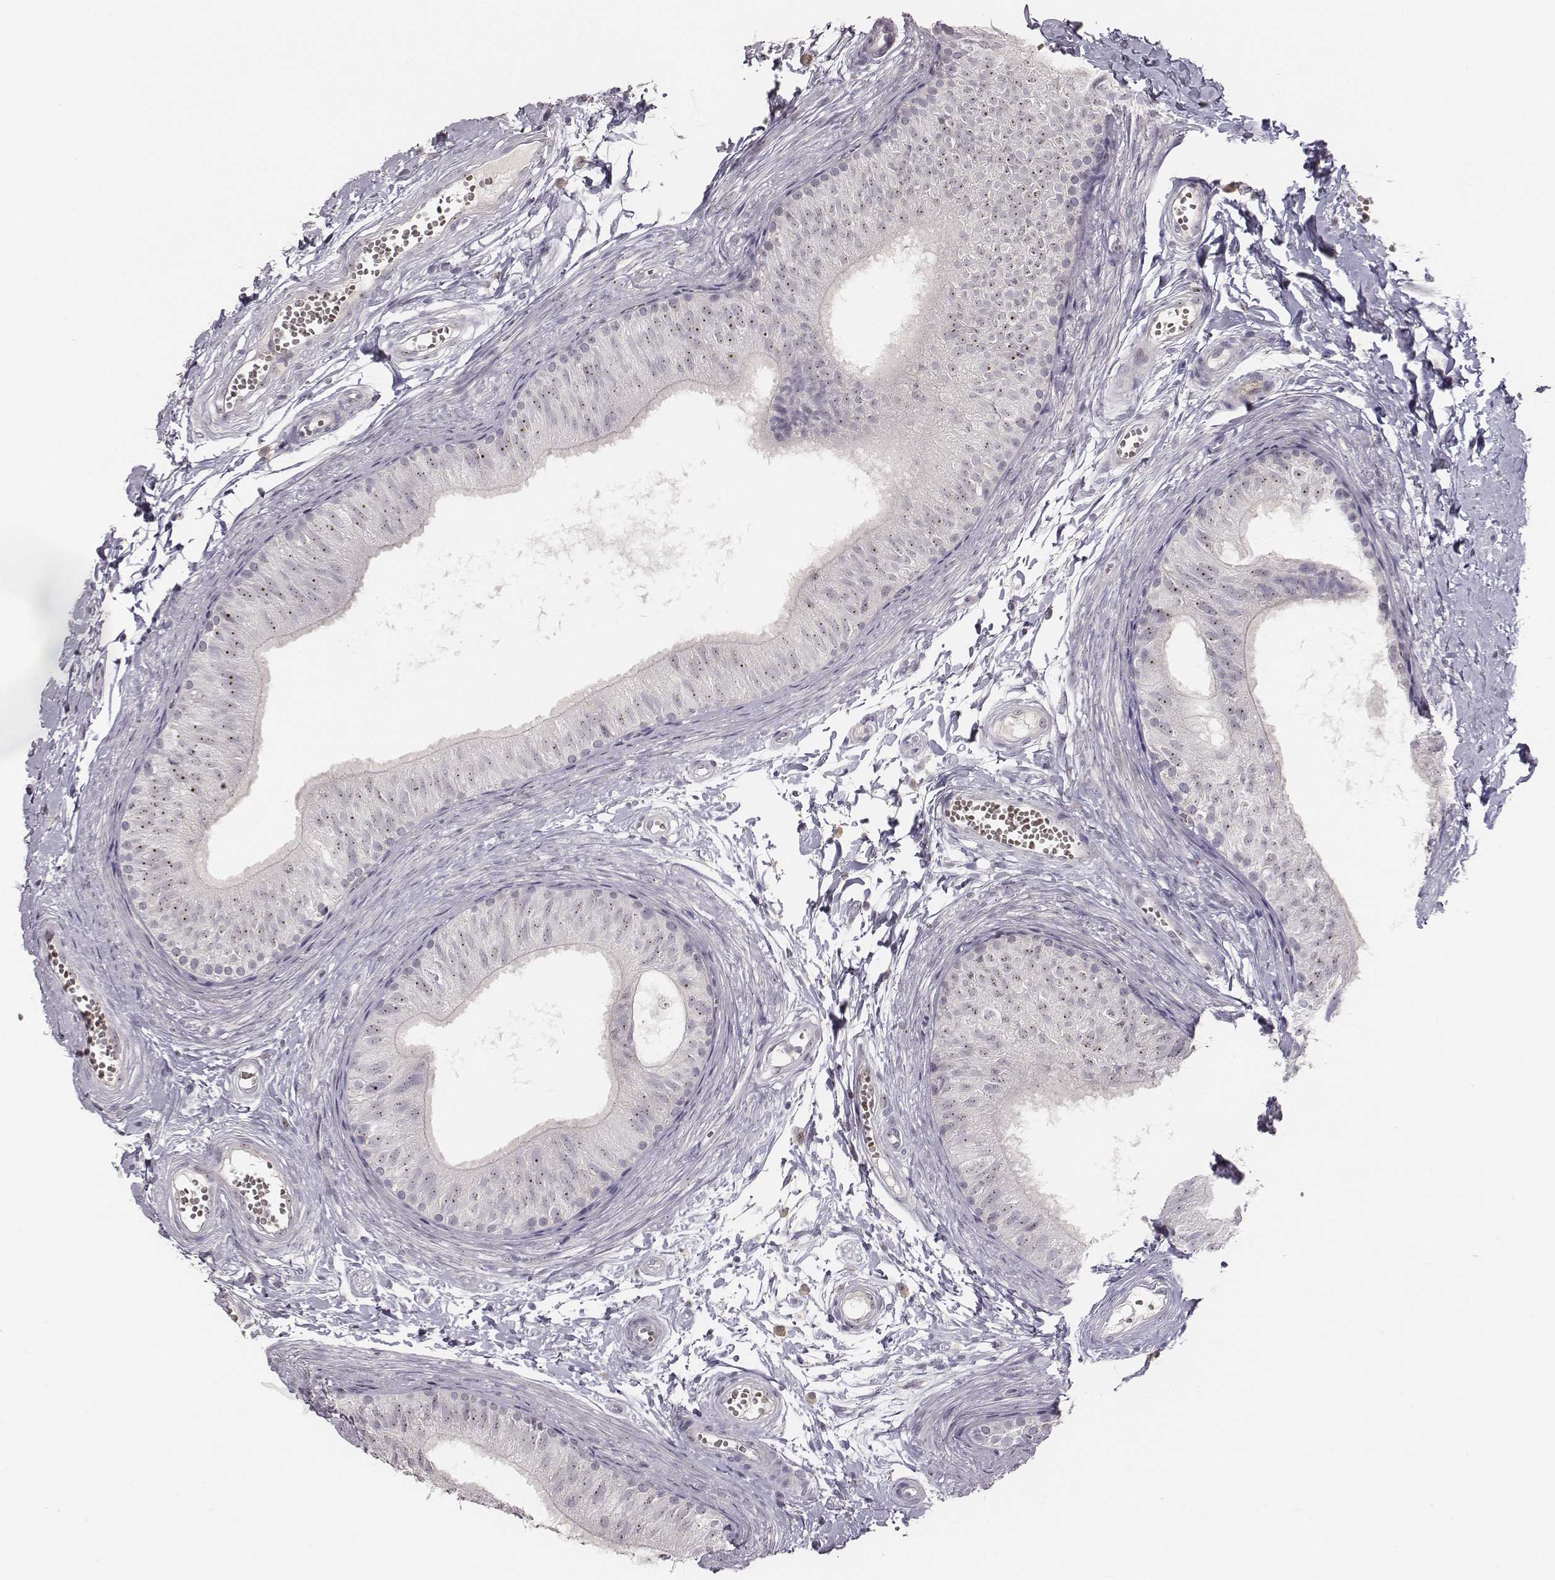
{"staining": {"intensity": "moderate", "quantity": "25%-75%", "location": "nuclear"}, "tissue": "epididymis", "cell_type": "Glandular cells", "image_type": "normal", "snomed": [{"axis": "morphology", "description": "Normal tissue, NOS"}, {"axis": "topography", "description": "Epididymis"}], "caption": "A brown stain highlights moderate nuclear positivity of a protein in glandular cells of normal epididymis.", "gene": "NIFK", "patient": {"sex": "male", "age": 22}}